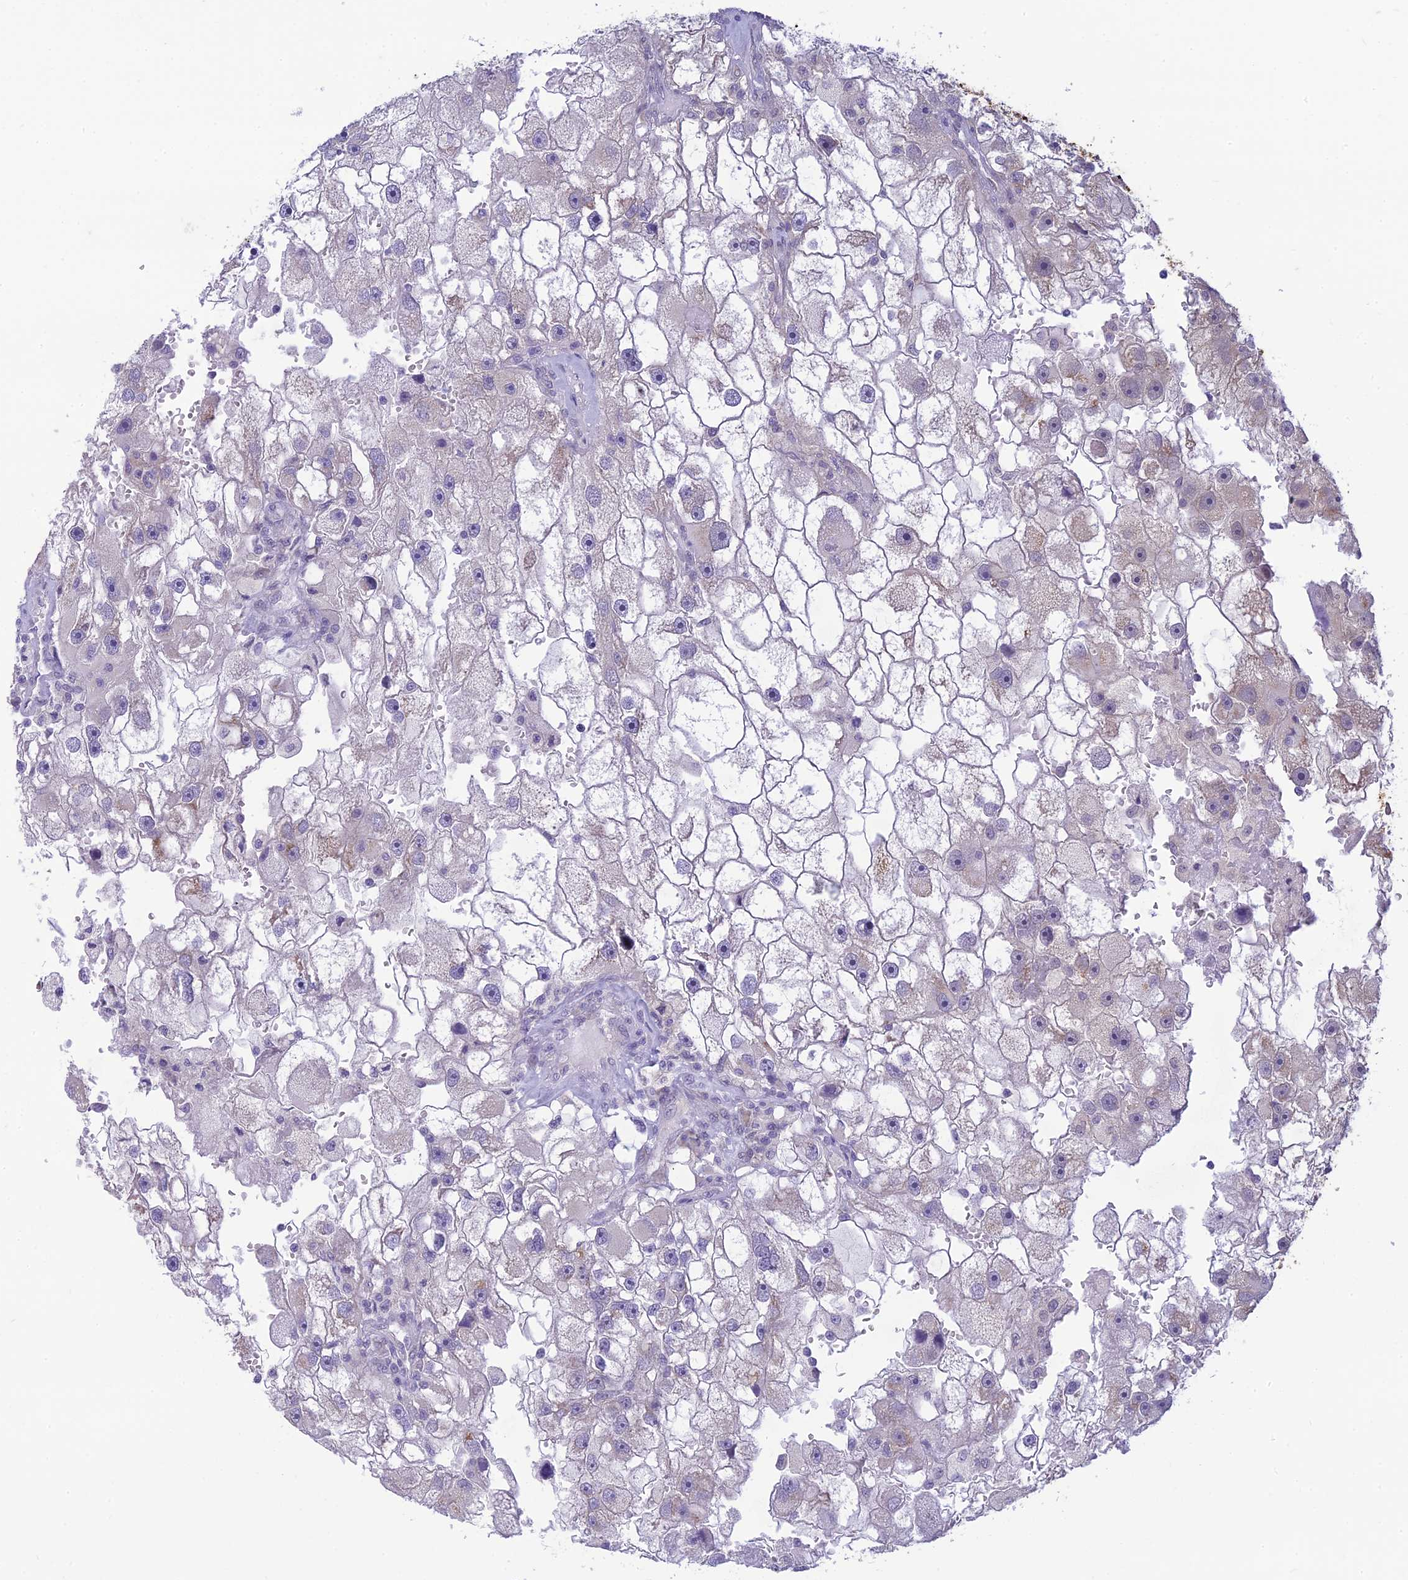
{"staining": {"intensity": "negative", "quantity": "none", "location": "none"}, "tissue": "renal cancer", "cell_type": "Tumor cells", "image_type": "cancer", "snomed": [{"axis": "morphology", "description": "Adenocarcinoma, NOS"}, {"axis": "topography", "description": "Kidney"}], "caption": "The immunohistochemistry (IHC) photomicrograph has no significant expression in tumor cells of renal cancer tissue.", "gene": "SKIC8", "patient": {"sex": "male", "age": 63}}